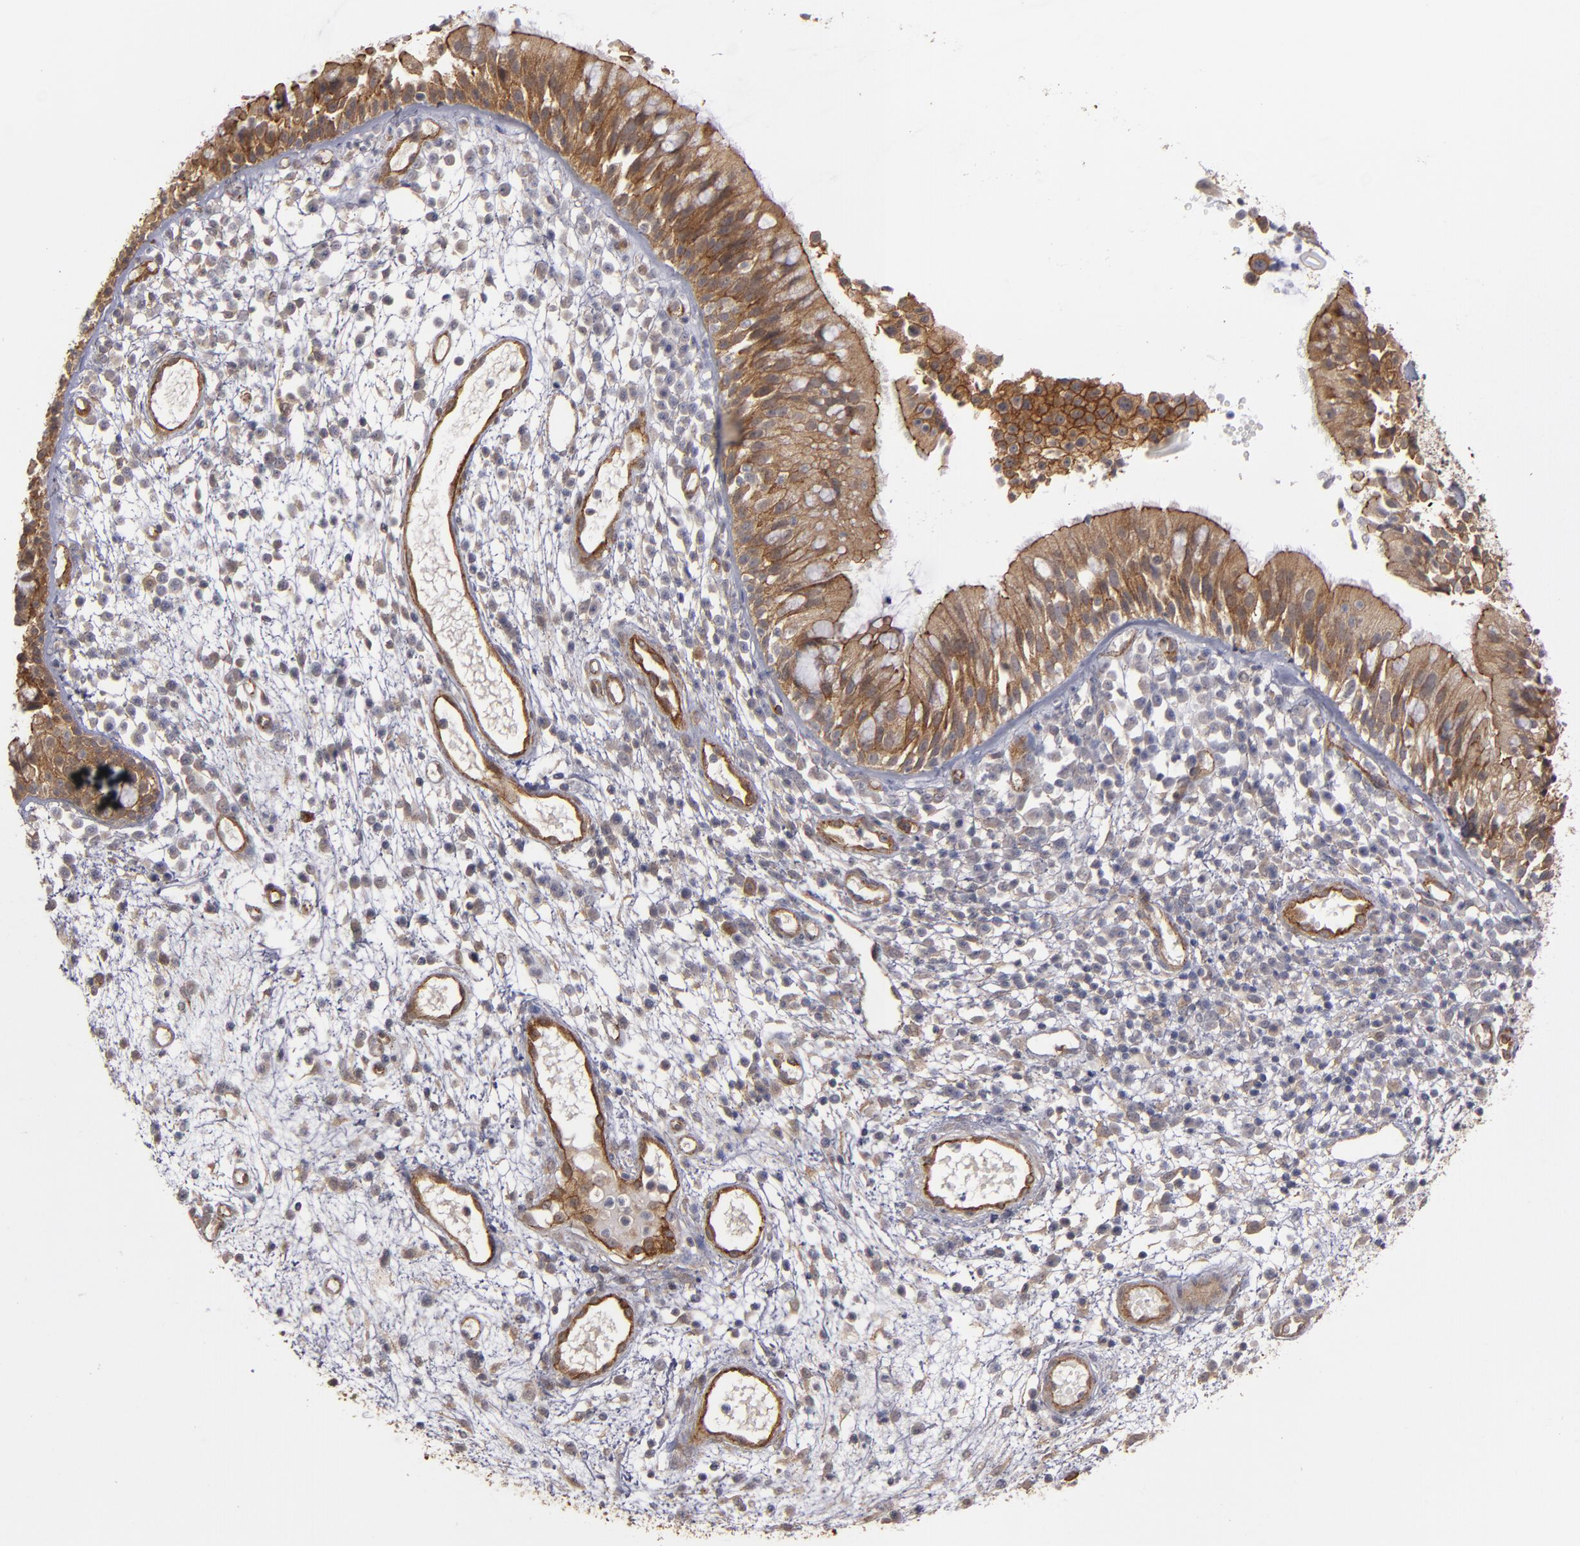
{"staining": {"intensity": "moderate", "quantity": ">75%", "location": "cytoplasmic/membranous"}, "tissue": "nasopharynx", "cell_type": "Respiratory epithelial cells", "image_type": "normal", "snomed": [{"axis": "morphology", "description": "Normal tissue, NOS"}, {"axis": "morphology", "description": "Inflammation, NOS"}, {"axis": "morphology", "description": "Malignant melanoma, Metastatic site"}, {"axis": "topography", "description": "Nasopharynx"}], "caption": "Brown immunohistochemical staining in unremarkable human nasopharynx demonstrates moderate cytoplasmic/membranous expression in approximately >75% of respiratory epithelial cells. The staining was performed using DAB (3,3'-diaminobenzidine) to visualize the protein expression in brown, while the nuclei were stained in blue with hematoxylin (Magnification: 20x).", "gene": "TJP1", "patient": {"sex": "female", "age": 55}}